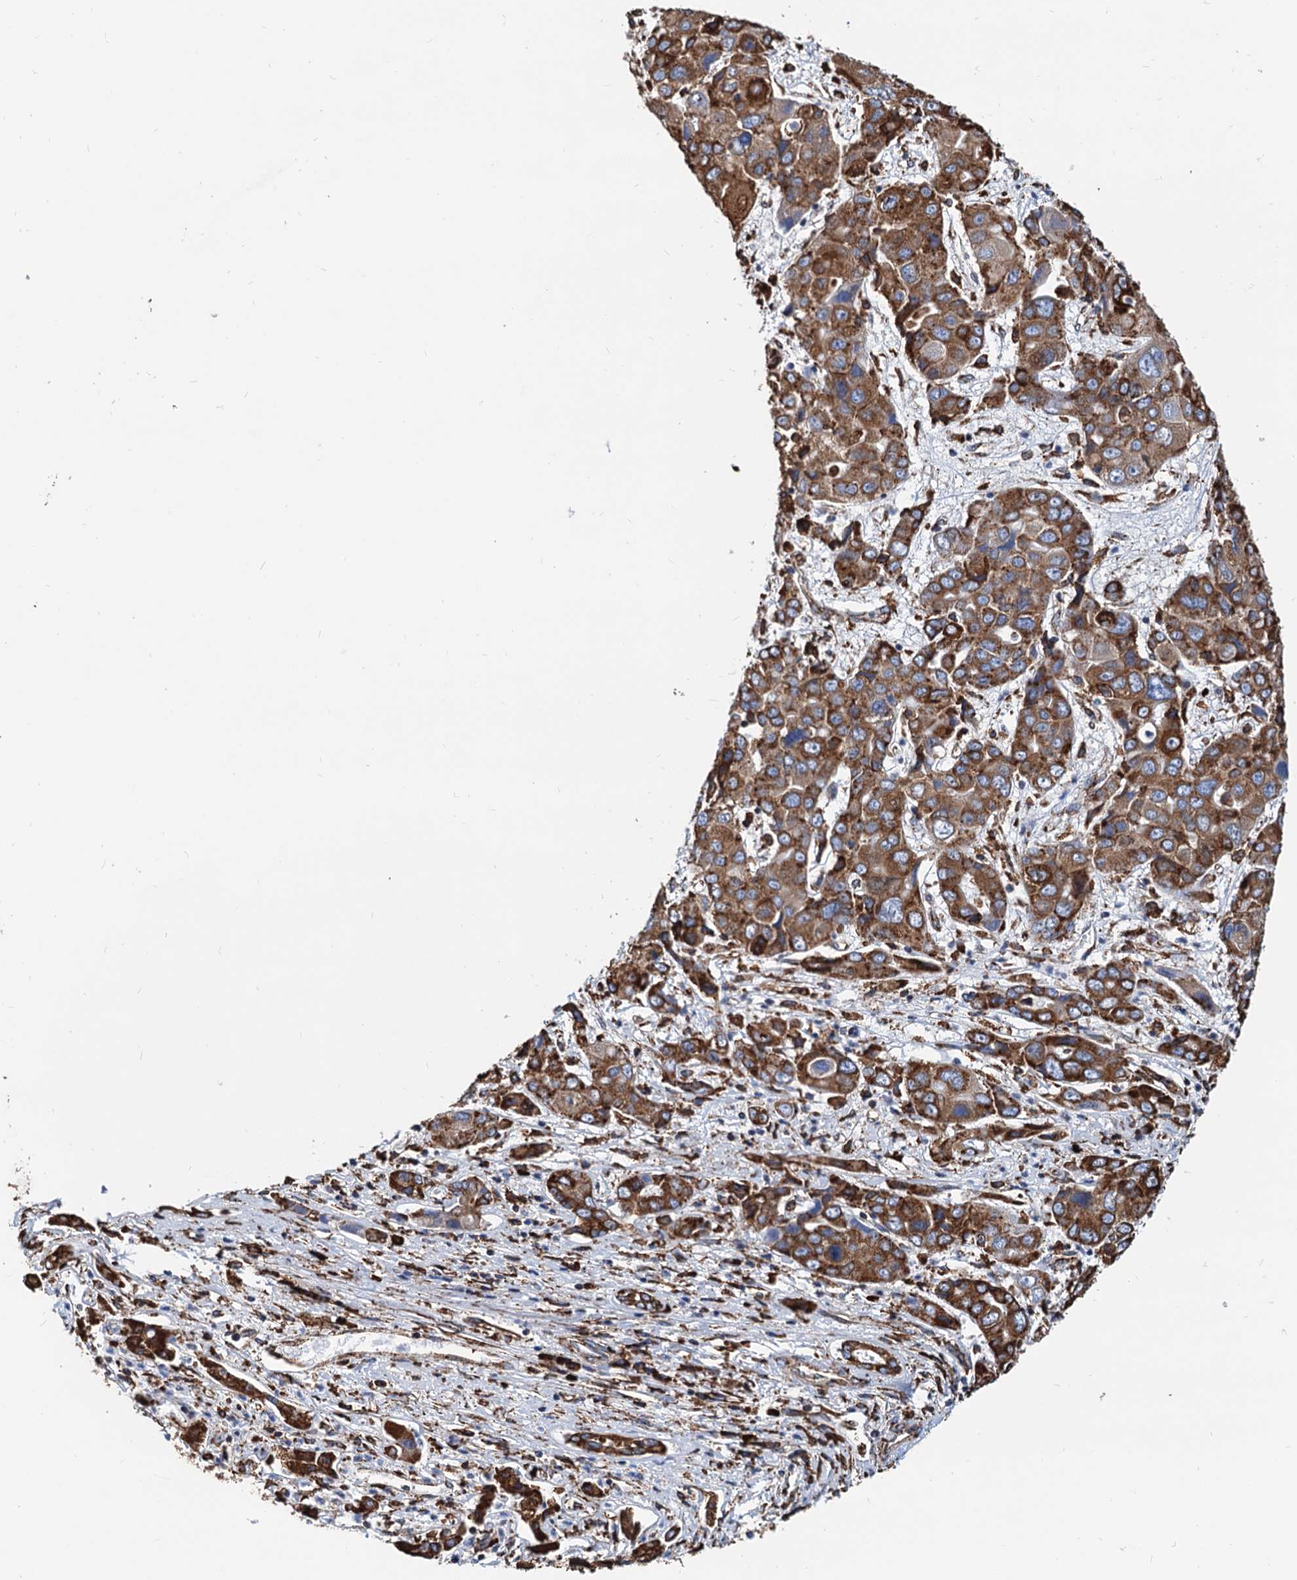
{"staining": {"intensity": "moderate", "quantity": ">75%", "location": "cytoplasmic/membranous"}, "tissue": "liver cancer", "cell_type": "Tumor cells", "image_type": "cancer", "snomed": [{"axis": "morphology", "description": "Cholangiocarcinoma"}, {"axis": "topography", "description": "Liver"}], "caption": "Liver cancer (cholangiocarcinoma) was stained to show a protein in brown. There is medium levels of moderate cytoplasmic/membranous expression in approximately >75% of tumor cells. (IHC, brightfield microscopy, high magnification).", "gene": "HSPA5", "patient": {"sex": "male", "age": 67}}